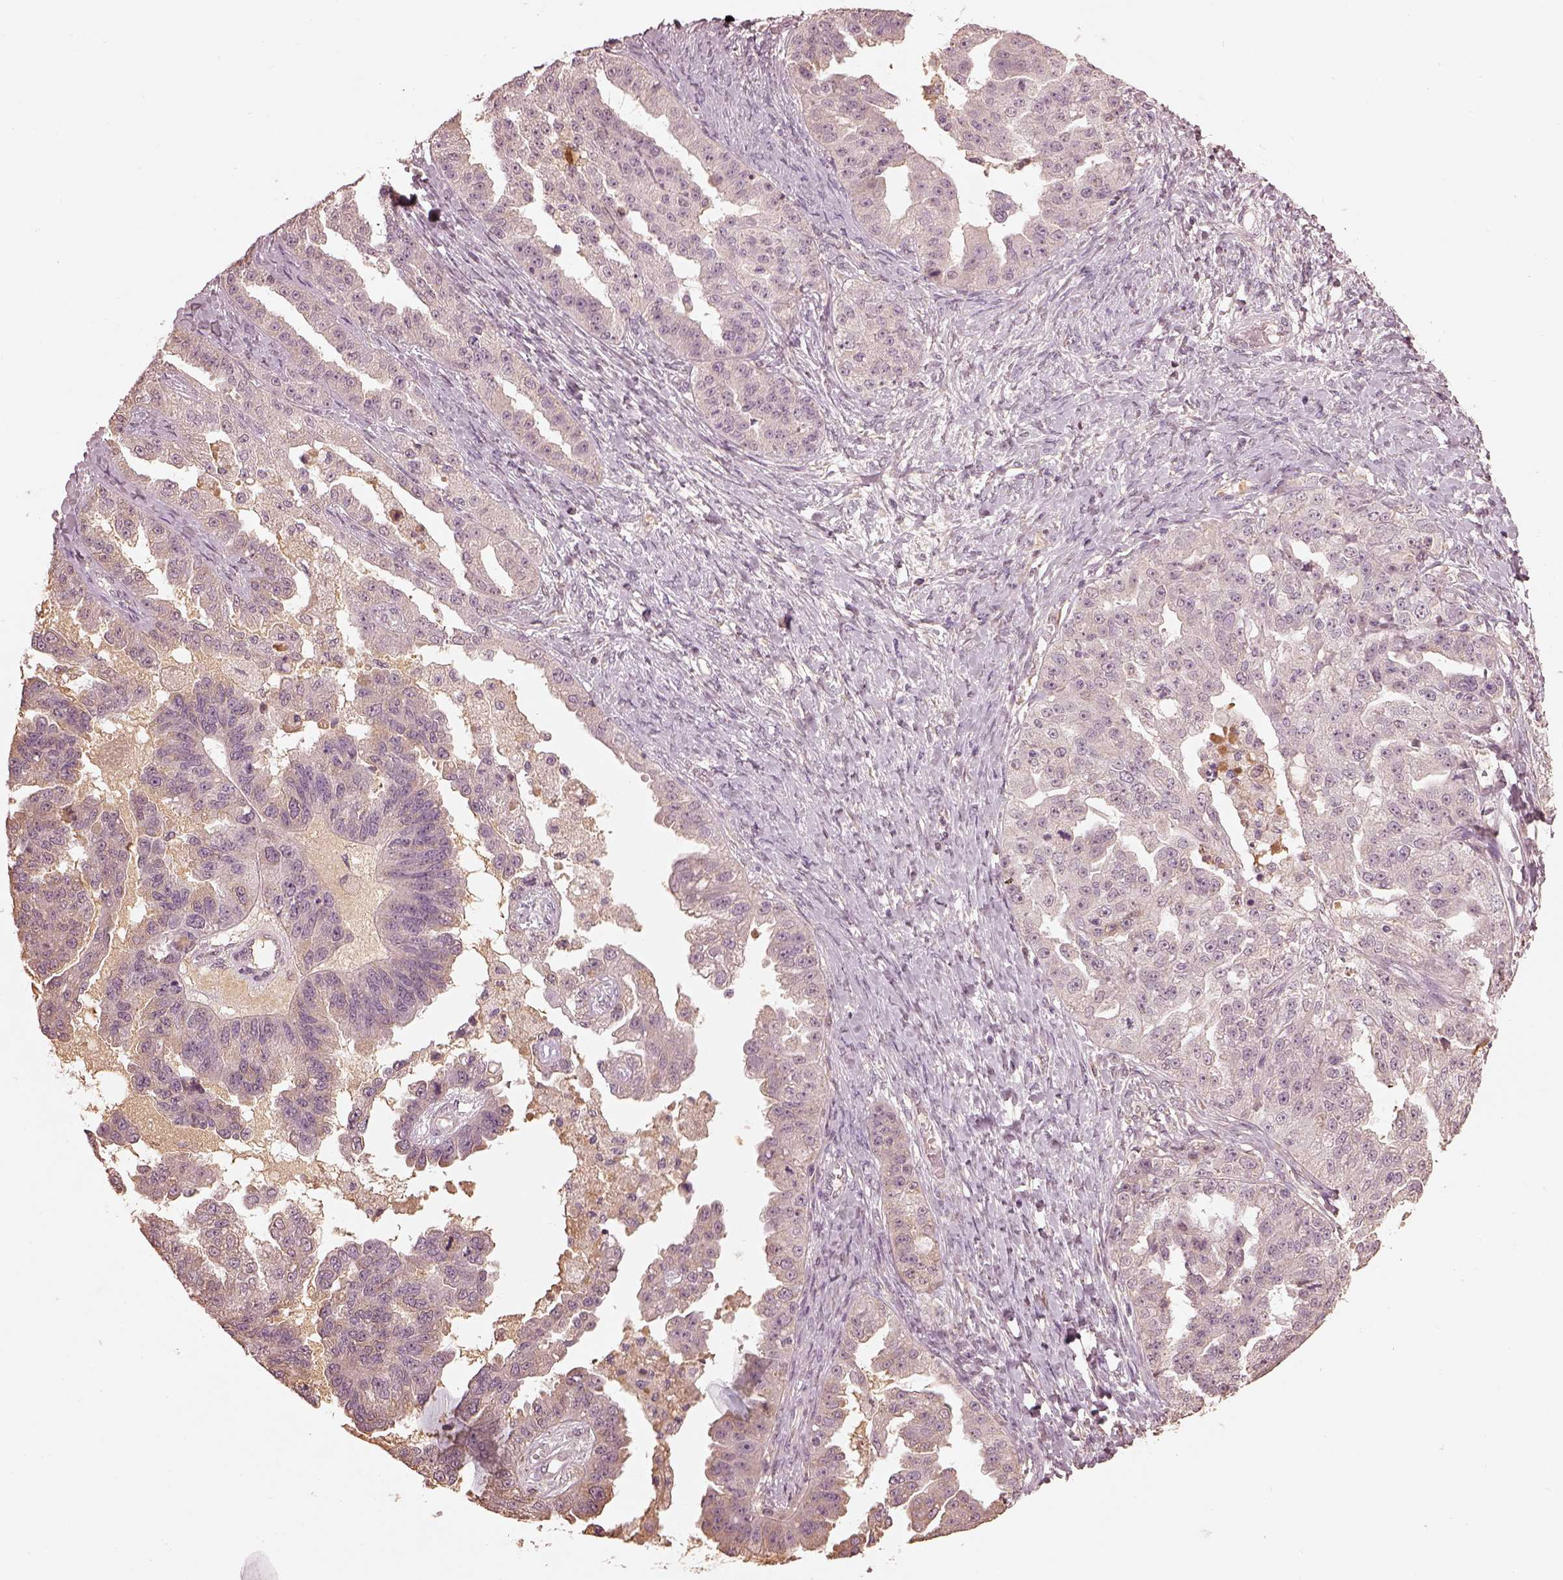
{"staining": {"intensity": "negative", "quantity": "none", "location": "none"}, "tissue": "ovarian cancer", "cell_type": "Tumor cells", "image_type": "cancer", "snomed": [{"axis": "morphology", "description": "Cystadenocarcinoma, serous, NOS"}, {"axis": "topography", "description": "Ovary"}], "caption": "The immunohistochemistry (IHC) micrograph has no significant expression in tumor cells of ovarian serous cystadenocarcinoma tissue.", "gene": "CALR3", "patient": {"sex": "female", "age": 58}}